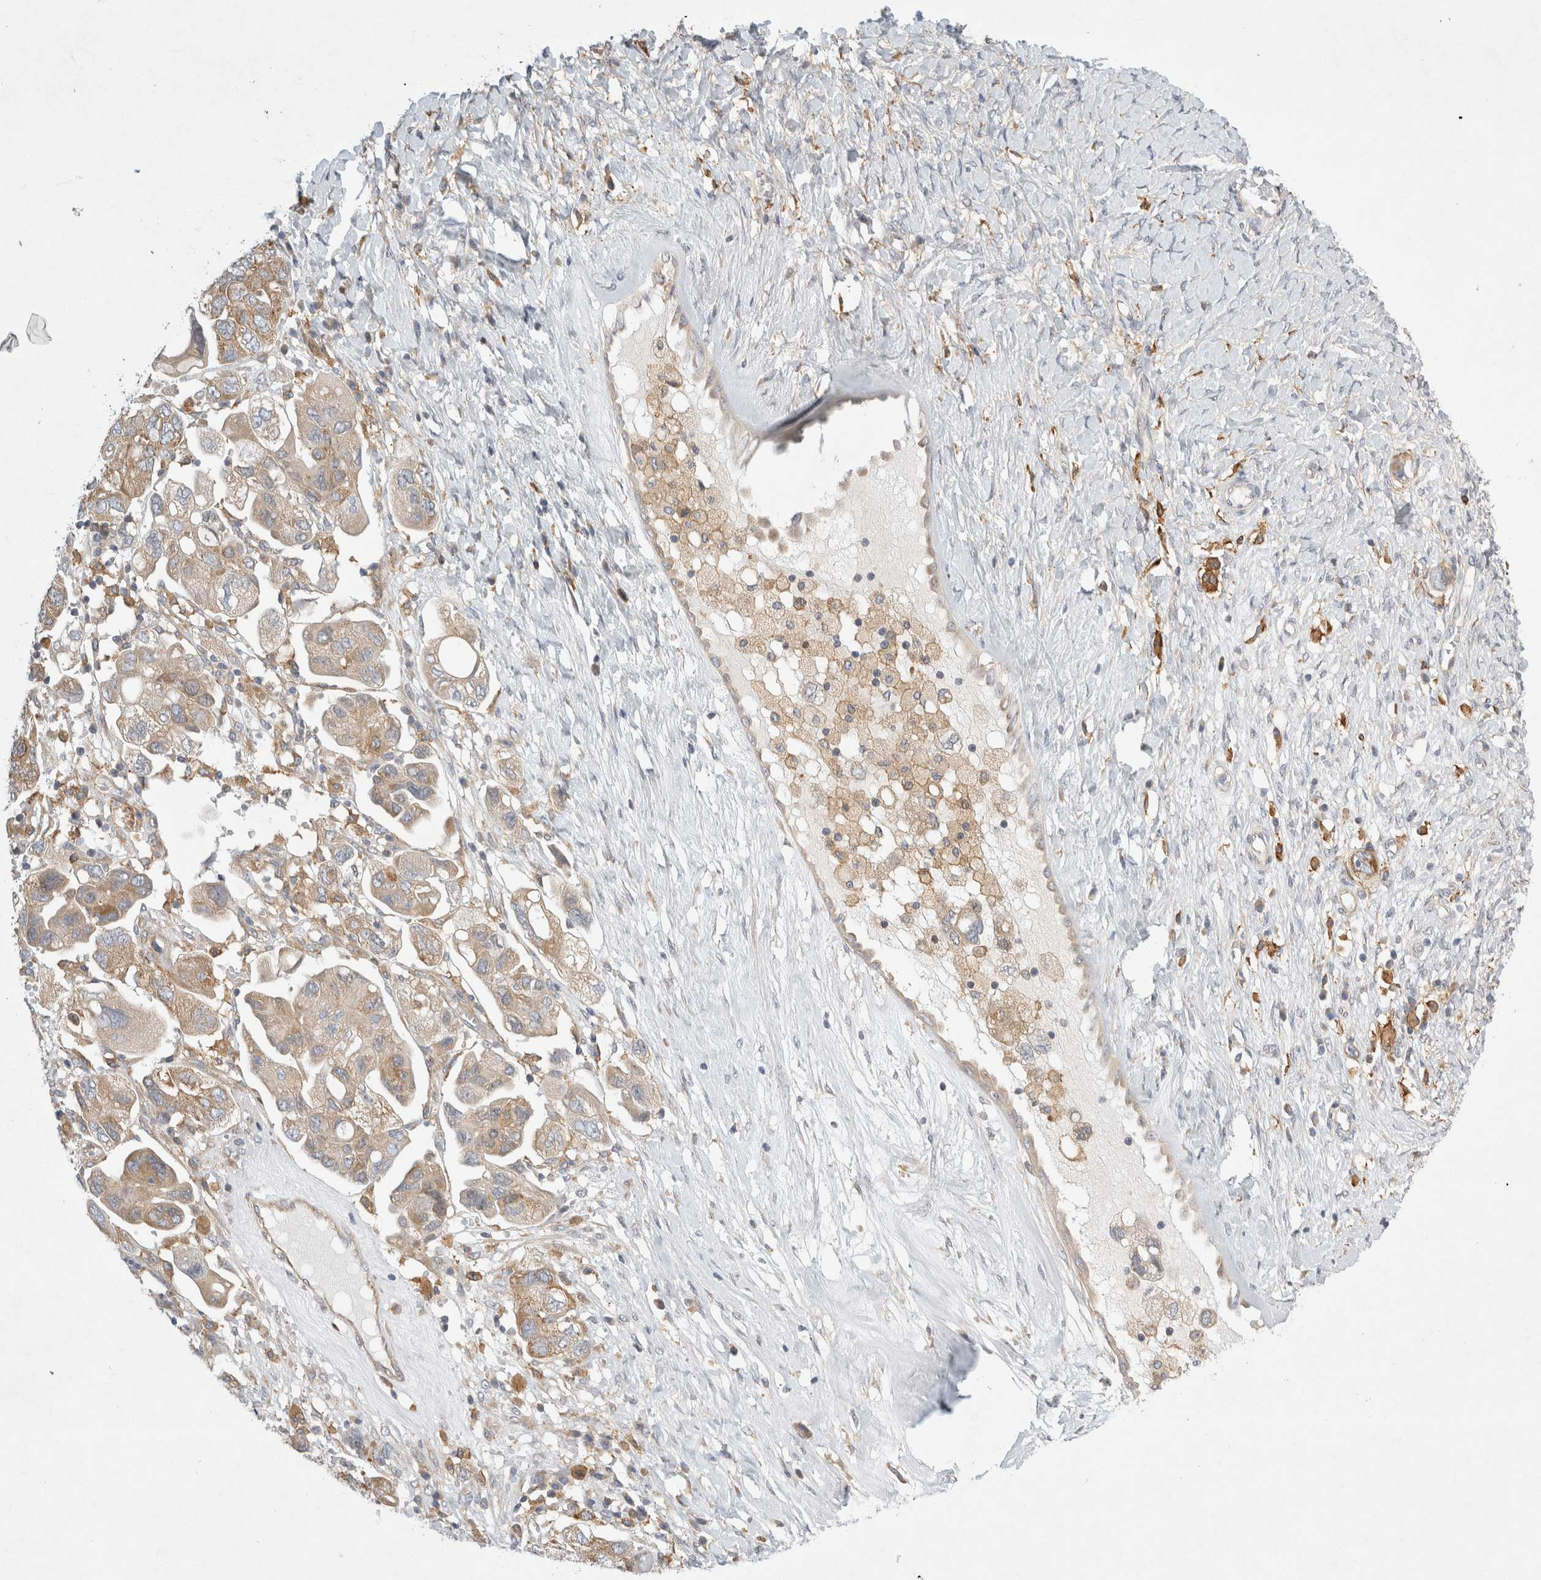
{"staining": {"intensity": "moderate", "quantity": ">75%", "location": "cytoplasmic/membranous"}, "tissue": "ovarian cancer", "cell_type": "Tumor cells", "image_type": "cancer", "snomed": [{"axis": "morphology", "description": "Carcinoma, NOS"}, {"axis": "morphology", "description": "Cystadenocarcinoma, serous, NOS"}, {"axis": "topography", "description": "Ovary"}], "caption": "IHC photomicrograph of neoplastic tissue: human ovarian cancer (carcinoma) stained using IHC reveals medium levels of moderate protein expression localized specifically in the cytoplasmic/membranous of tumor cells, appearing as a cytoplasmic/membranous brown color.", "gene": "CDCA7L", "patient": {"sex": "female", "age": 69}}